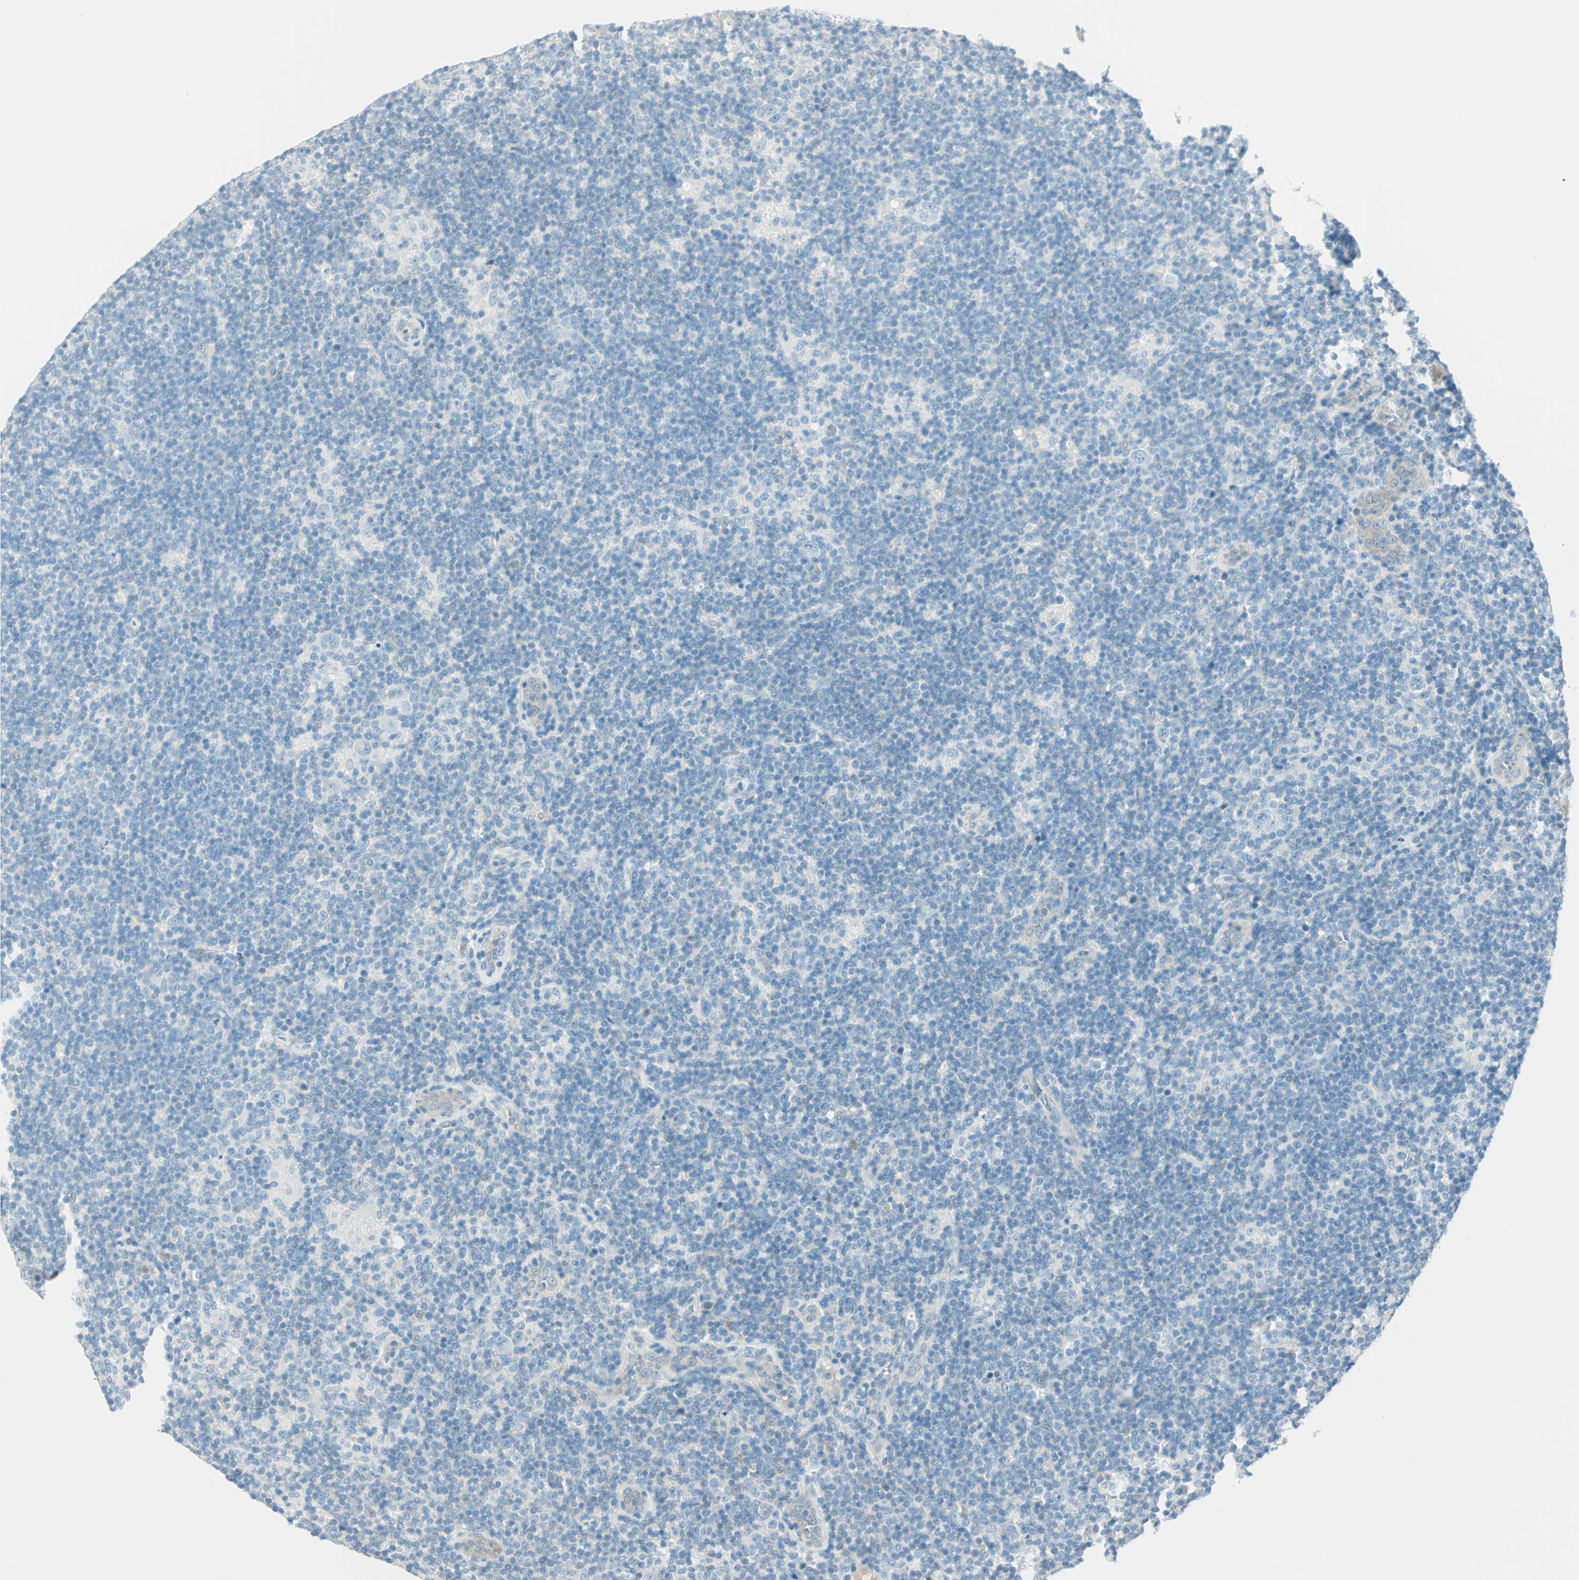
{"staining": {"intensity": "negative", "quantity": "none", "location": "none"}, "tissue": "lymphoma", "cell_type": "Tumor cells", "image_type": "cancer", "snomed": [{"axis": "morphology", "description": "Hodgkin's disease, NOS"}, {"axis": "topography", "description": "Lymph node"}], "caption": "Hodgkin's disease was stained to show a protein in brown. There is no significant staining in tumor cells.", "gene": "S100A1", "patient": {"sex": "female", "age": 57}}